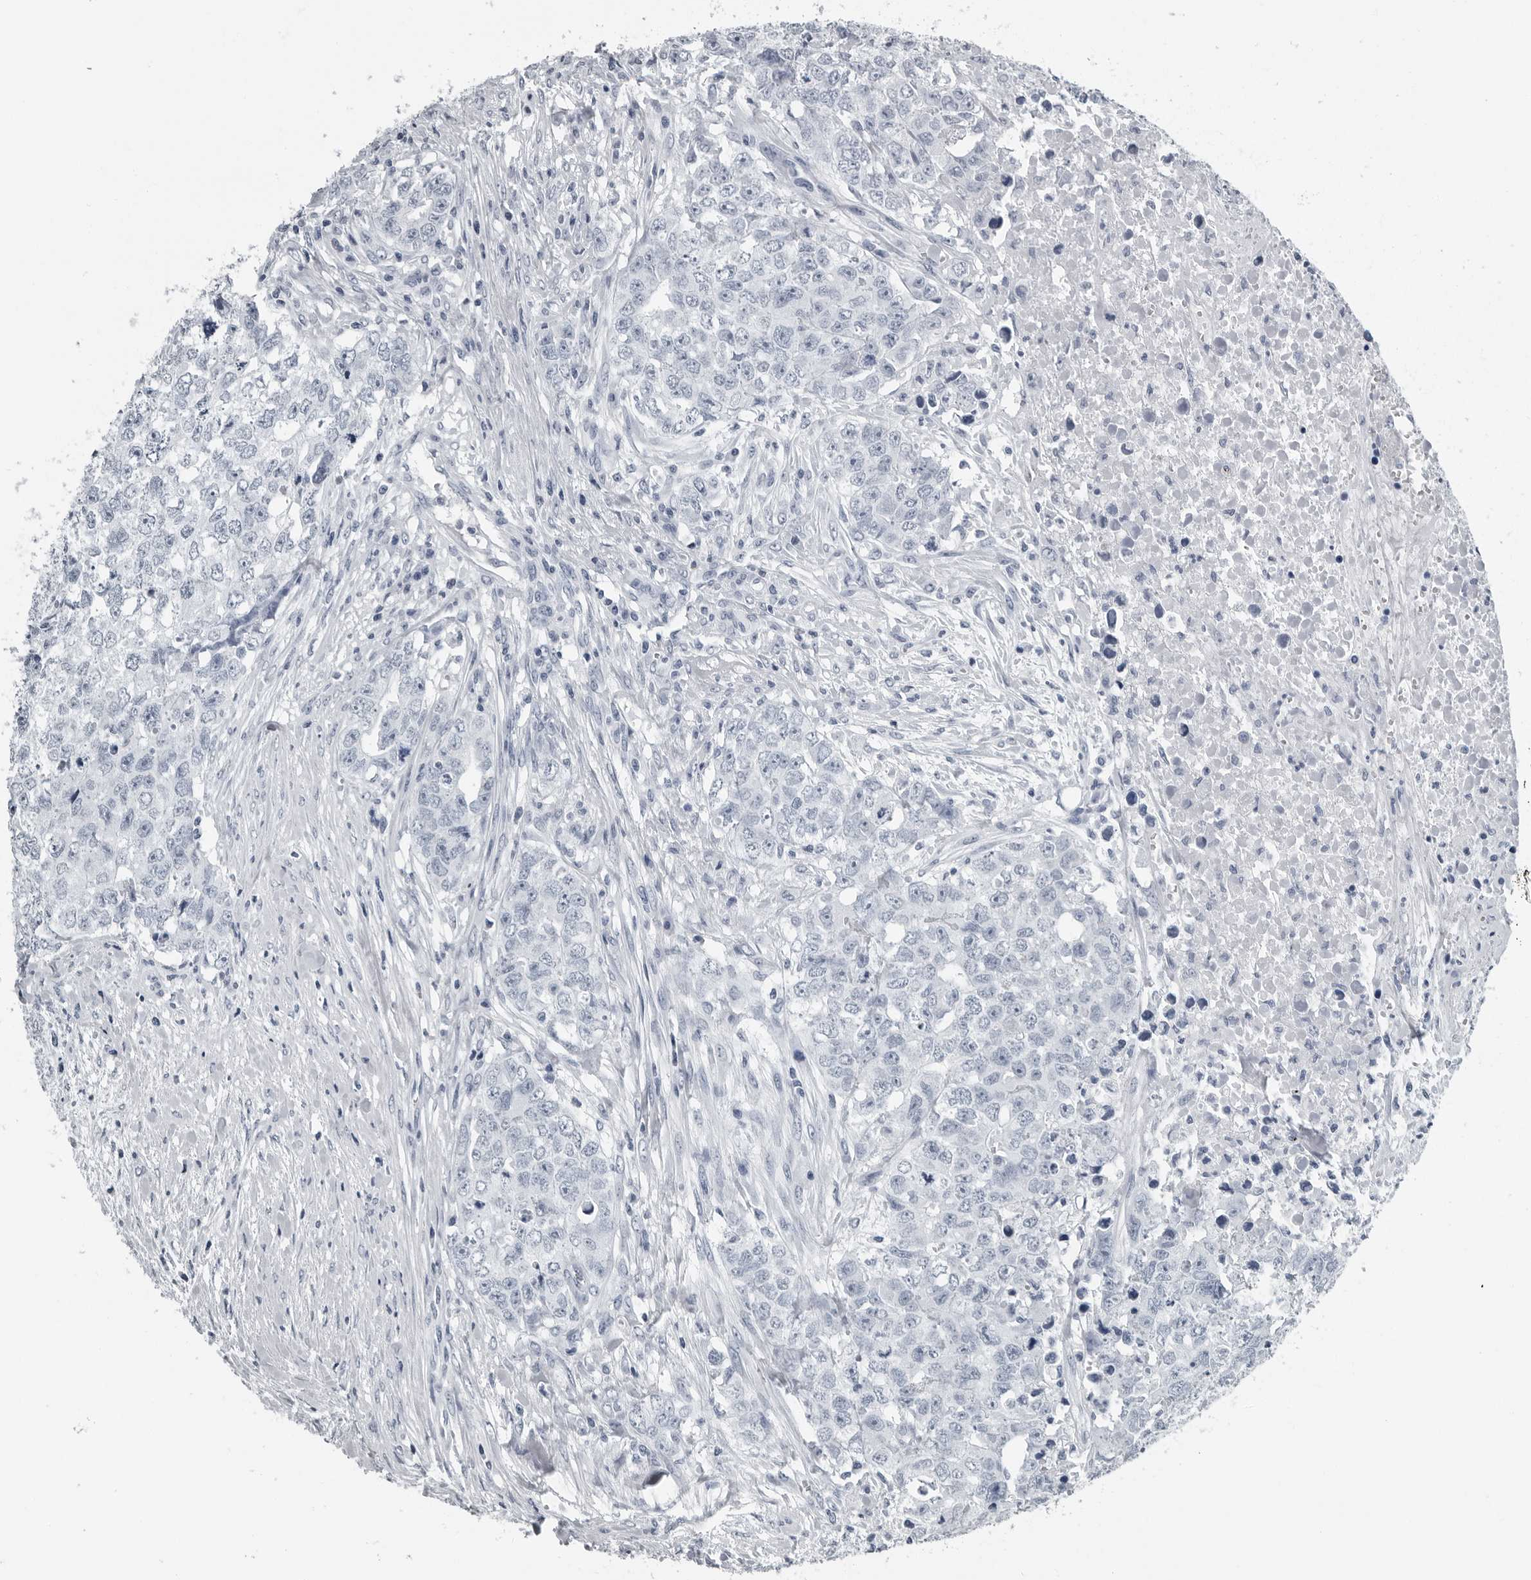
{"staining": {"intensity": "negative", "quantity": "none", "location": "none"}, "tissue": "testis cancer", "cell_type": "Tumor cells", "image_type": "cancer", "snomed": [{"axis": "morphology", "description": "Carcinoma, Embryonal, NOS"}, {"axis": "topography", "description": "Testis"}], "caption": "An IHC photomicrograph of testis embryonal carcinoma is shown. There is no staining in tumor cells of testis embryonal carcinoma.", "gene": "PRSS1", "patient": {"sex": "male", "age": 28}}